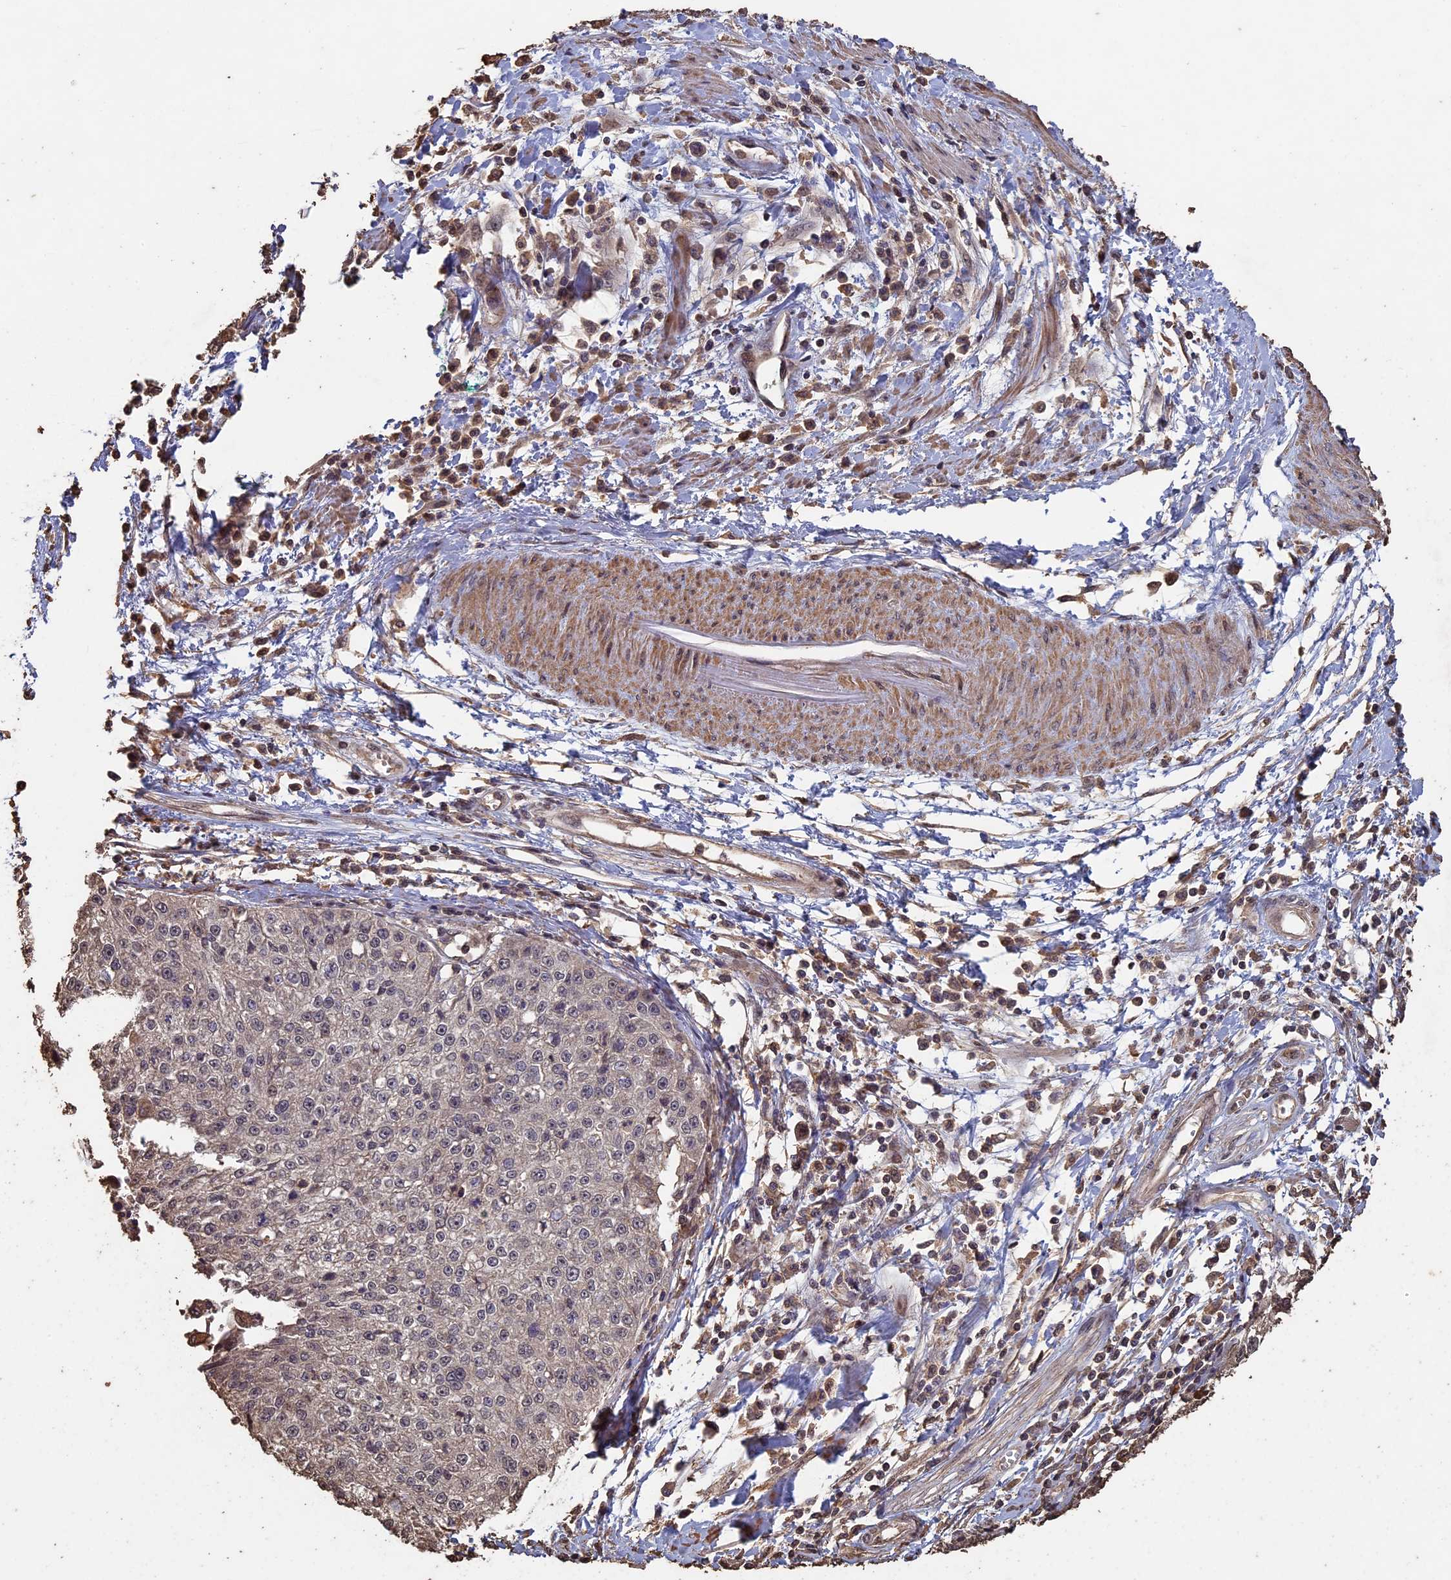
{"staining": {"intensity": "negative", "quantity": "none", "location": "none"}, "tissue": "cervical cancer", "cell_type": "Tumor cells", "image_type": "cancer", "snomed": [{"axis": "morphology", "description": "Squamous cell carcinoma, NOS"}, {"axis": "topography", "description": "Cervix"}], "caption": "This is a image of IHC staining of cervical squamous cell carcinoma, which shows no positivity in tumor cells. The staining is performed using DAB (3,3'-diaminobenzidine) brown chromogen with nuclei counter-stained in using hematoxylin.", "gene": "HUNK", "patient": {"sex": "female", "age": 57}}